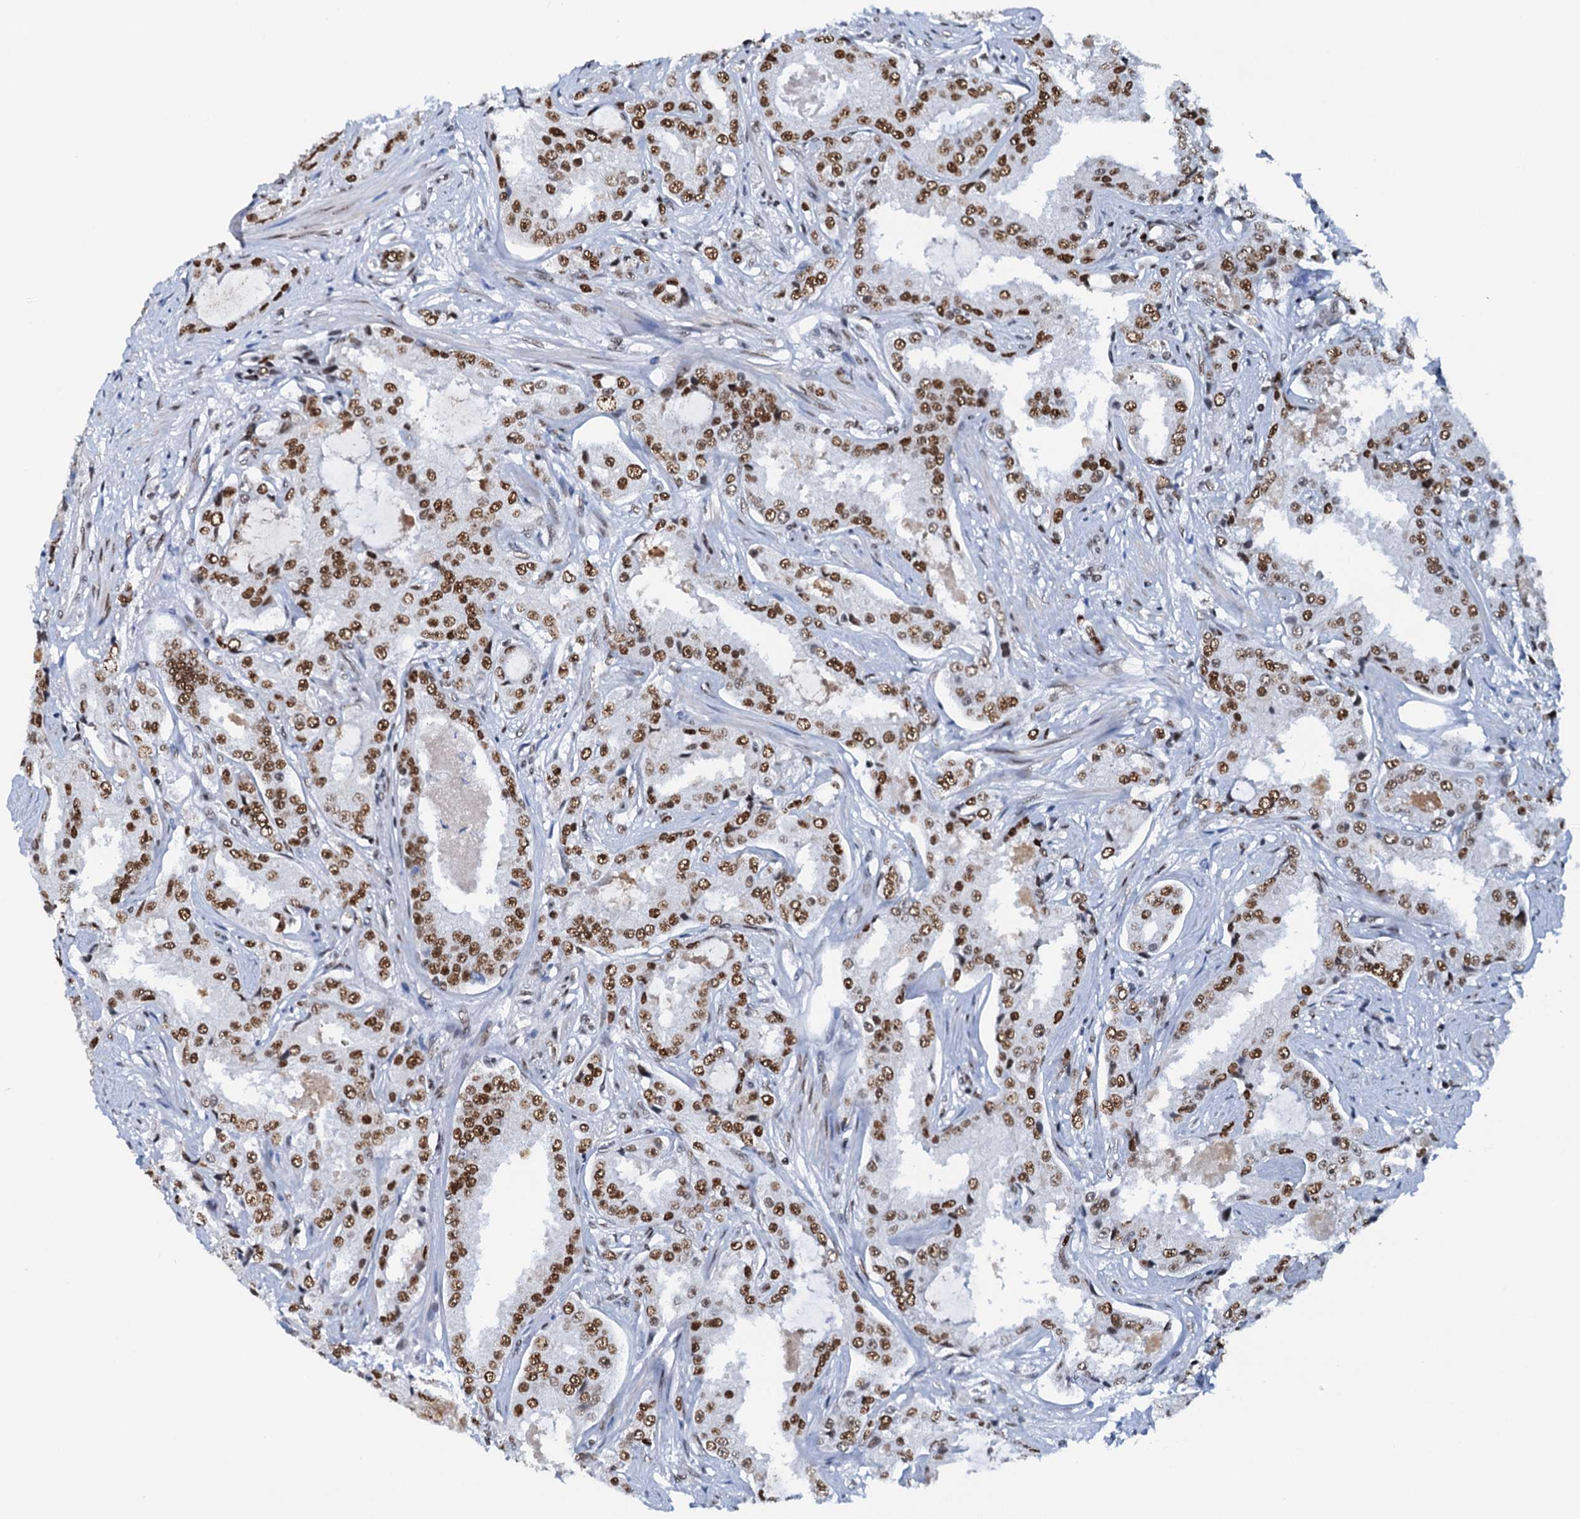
{"staining": {"intensity": "strong", "quantity": ">75%", "location": "nuclear"}, "tissue": "prostate cancer", "cell_type": "Tumor cells", "image_type": "cancer", "snomed": [{"axis": "morphology", "description": "Adenocarcinoma, High grade"}, {"axis": "topography", "description": "Prostate"}], "caption": "A high-resolution micrograph shows immunohistochemistry (IHC) staining of prostate cancer (adenocarcinoma (high-grade)), which reveals strong nuclear positivity in approximately >75% of tumor cells.", "gene": "SLTM", "patient": {"sex": "male", "age": 73}}